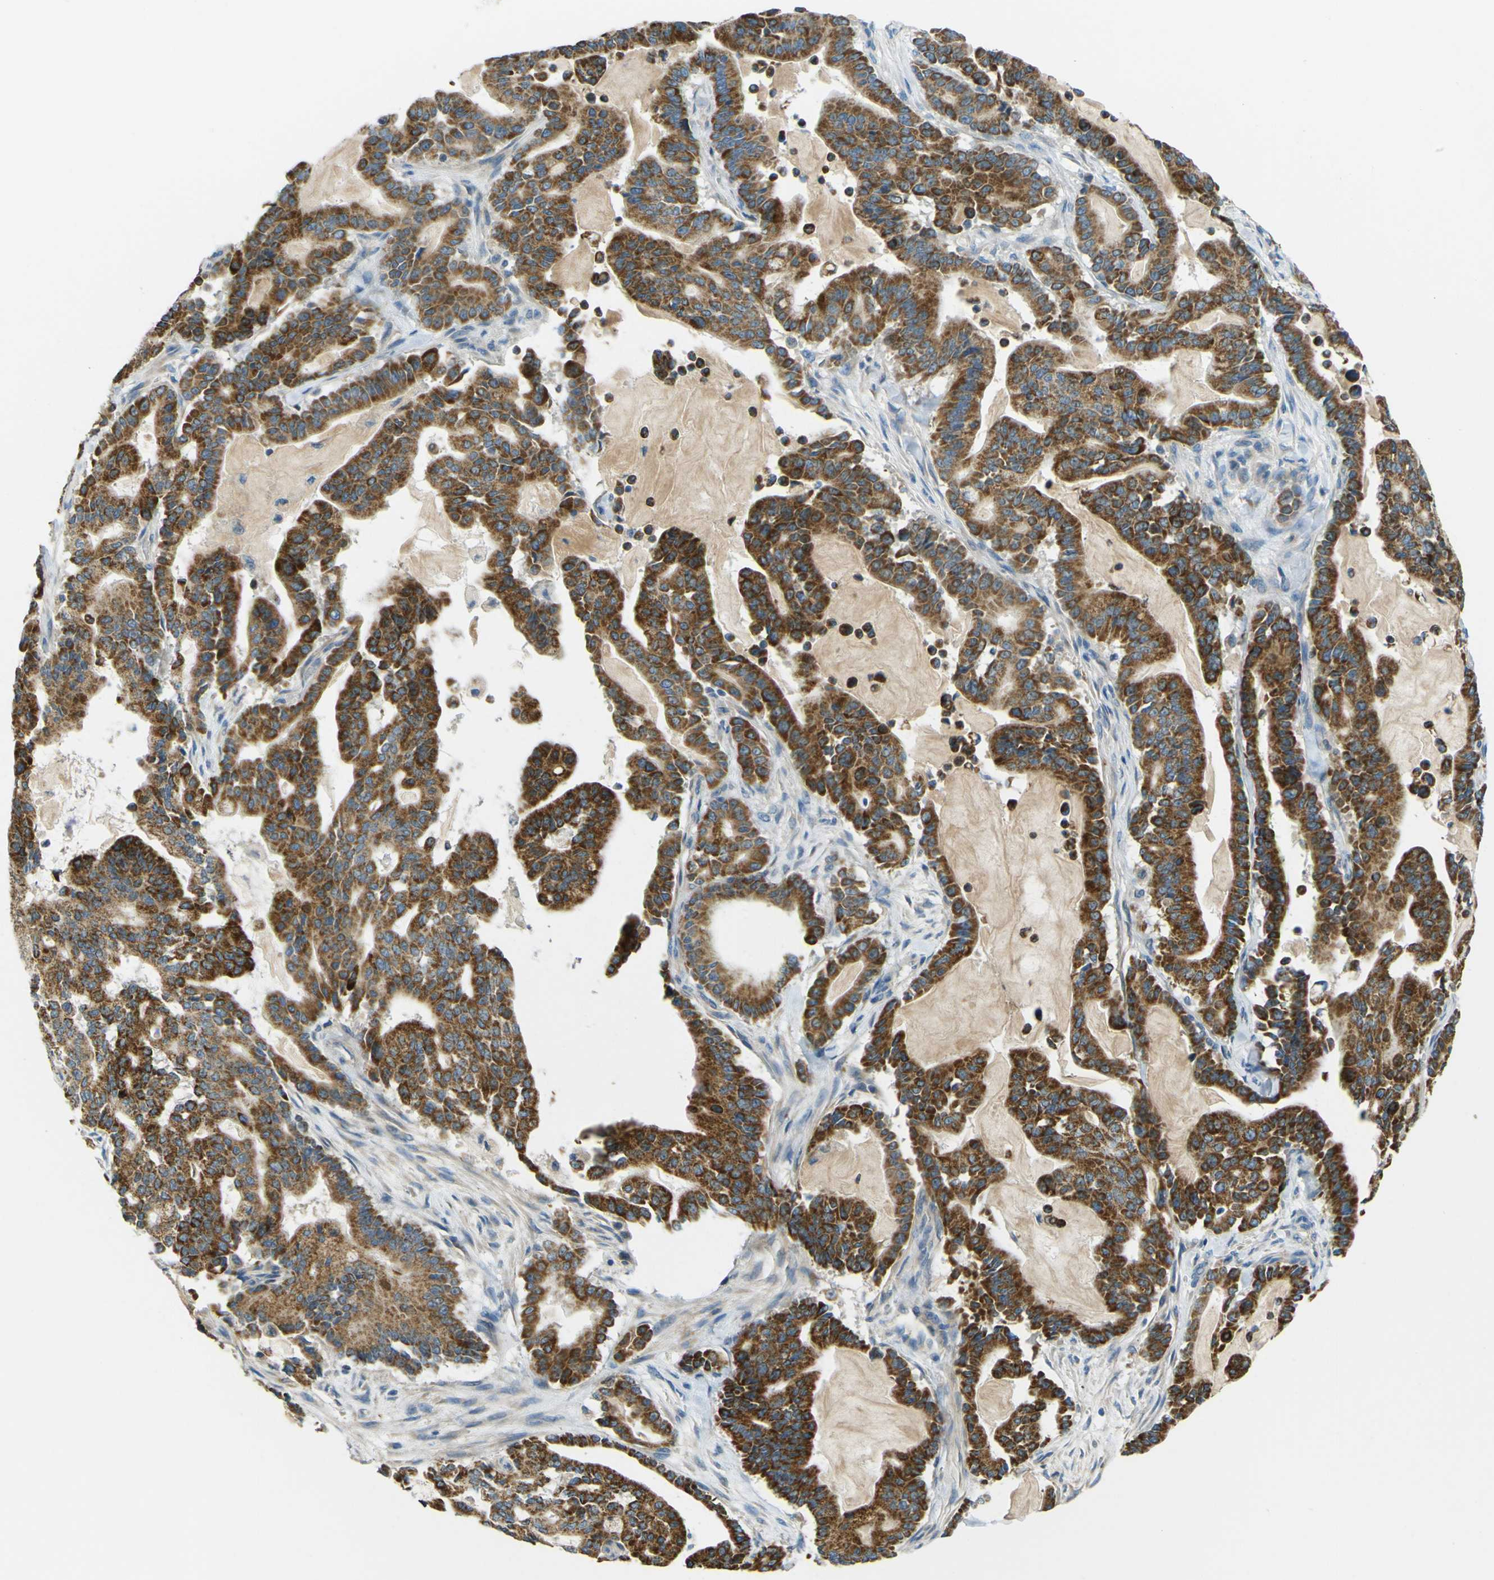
{"staining": {"intensity": "strong", "quantity": ">75%", "location": "cytoplasmic/membranous"}, "tissue": "pancreatic cancer", "cell_type": "Tumor cells", "image_type": "cancer", "snomed": [{"axis": "morphology", "description": "Adenocarcinoma, NOS"}, {"axis": "topography", "description": "Pancreas"}], "caption": "Tumor cells demonstrate strong cytoplasmic/membranous staining in about >75% of cells in adenocarcinoma (pancreatic). (DAB IHC, brown staining for protein, blue staining for nuclei).", "gene": "FKTN", "patient": {"sex": "male", "age": 63}}